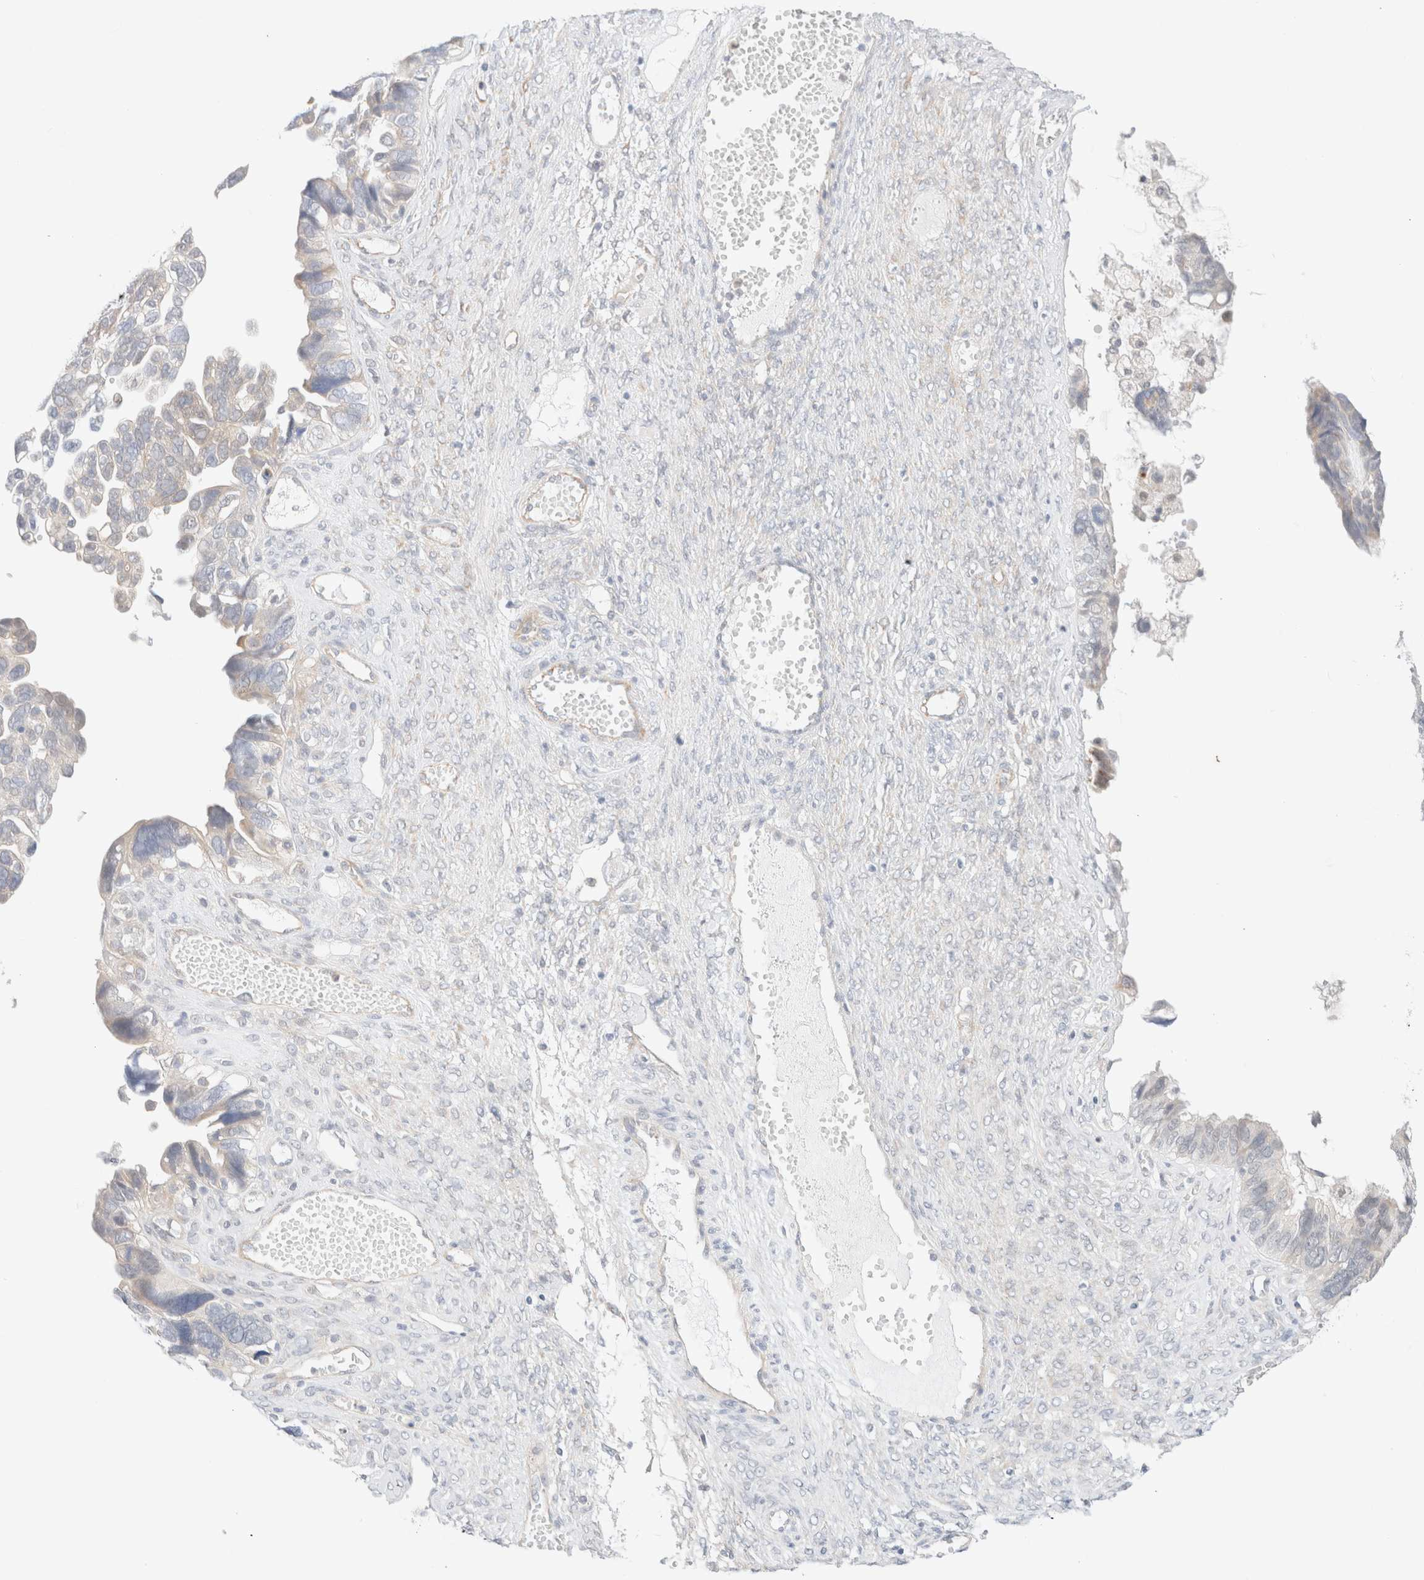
{"staining": {"intensity": "weak", "quantity": "<25%", "location": "cytoplasmic/membranous"}, "tissue": "ovarian cancer", "cell_type": "Tumor cells", "image_type": "cancer", "snomed": [{"axis": "morphology", "description": "Cystadenocarcinoma, serous, NOS"}, {"axis": "topography", "description": "Ovary"}], "caption": "Tumor cells are negative for protein expression in human ovarian cancer.", "gene": "UNC13B", "patient": {"sex": "female", "age": 79}}